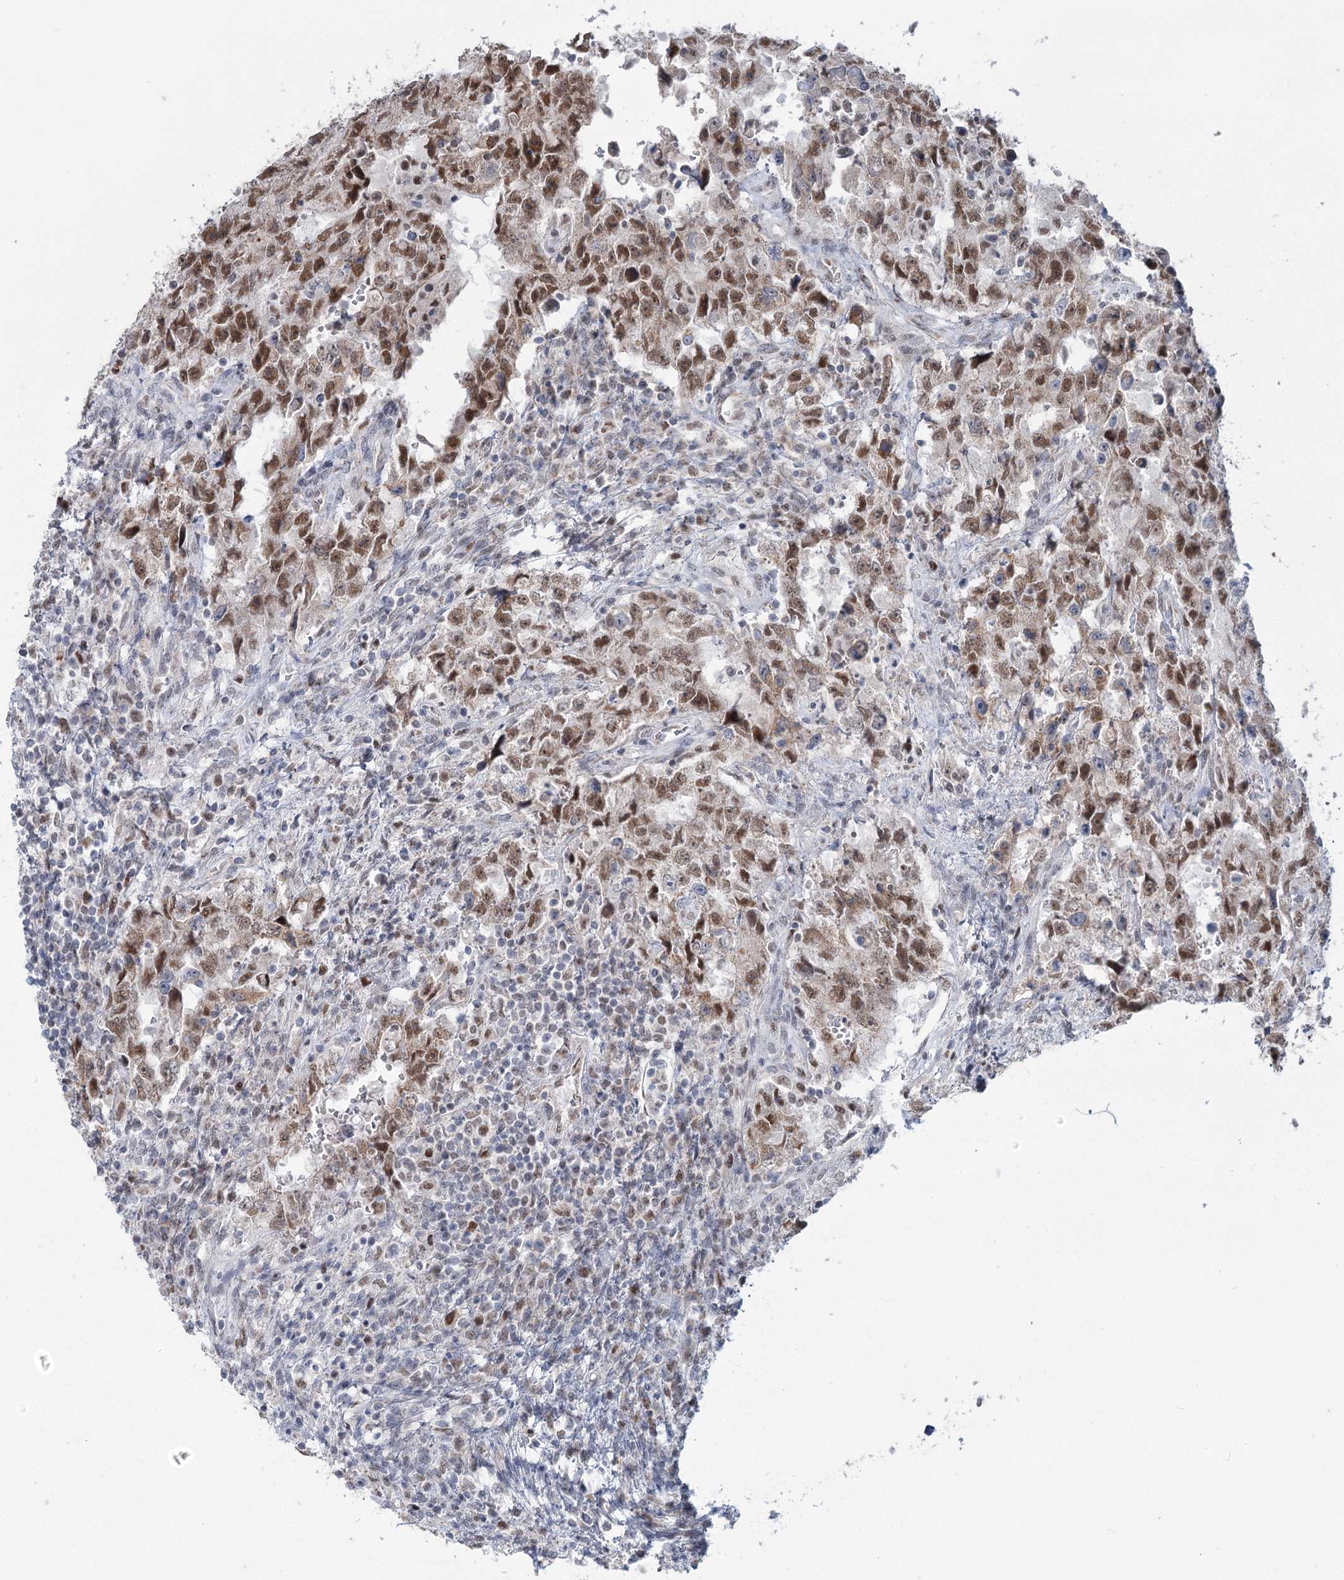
{"staining": {"intensity": "moderate", "quantity": ">75%", "location": "nuclear"}, "tissue": "testis cancer", "cell_type": "Tumor cells", "image_type": "cancer", "snomed": [{"axis": "morphology", "description": "Carcinoma, Embryonal, NOS"}, {"axis": "topography", "description": "Testis"}], "caption": "Immunohistochemical staining of human testis cancer exhibits moderate nuclear protein expression in approximately >75% of tumor cells. Nuclei are stained in blue.", "gene": "MTG1", "patient": {"sex": "male", "age": 26}}